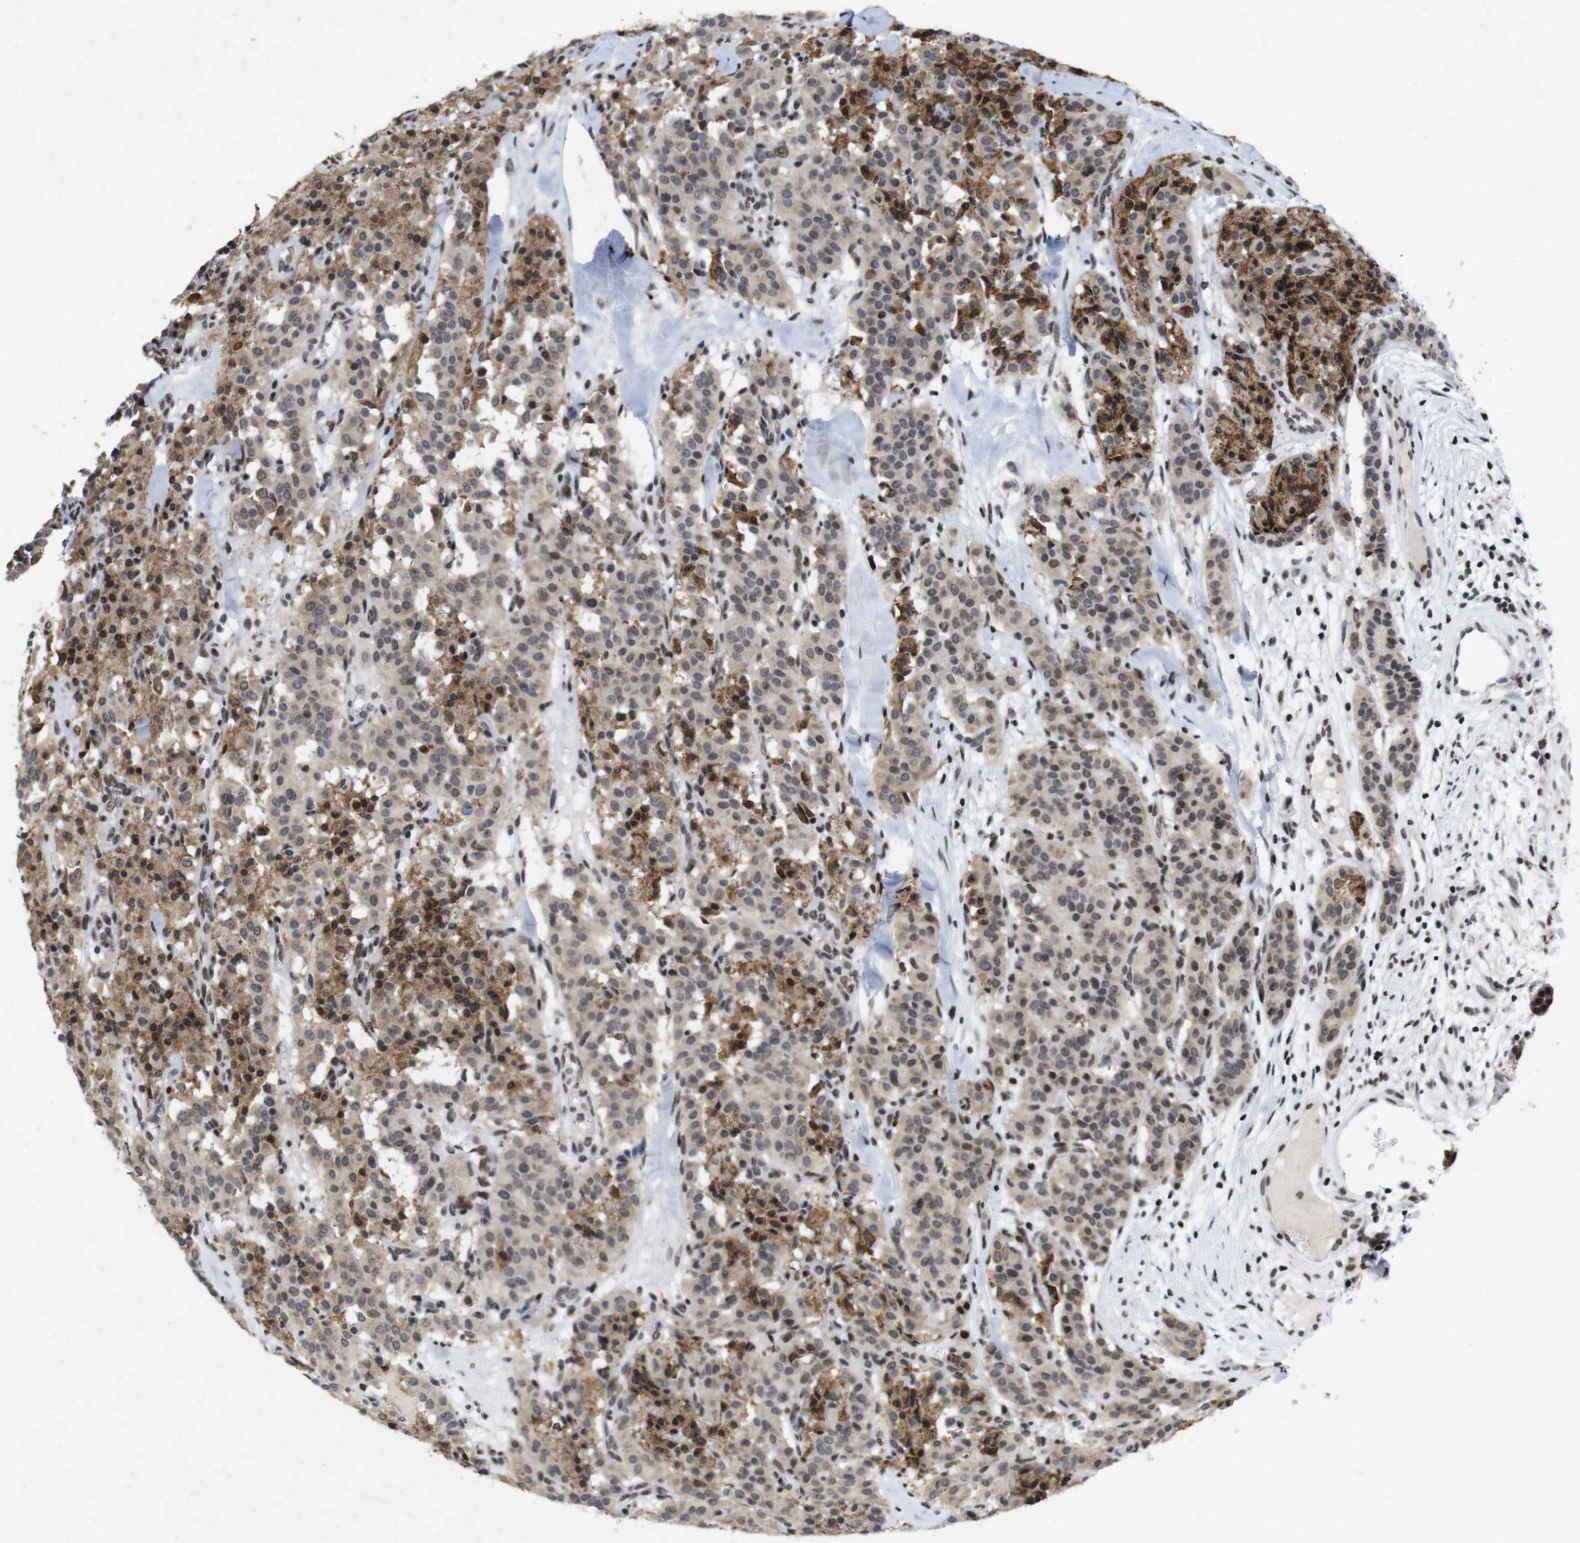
{"staining": {"intensity": "moderate", "quantity": "25%-75%", "location": "cytoplasmic/membranous,nuclear"}, "tissue": "carcinoid", "cell_type": "Tumor cells", "image_type": "cancer", "snomed": [{"axis": "morphology", "description": "Carcinoid, malignant, NOS"}, {"axis": "topography", "description": "Lung"}], "caption": "A brown stain highlights moderate cytoplasmic/membranous and nuclear positivity of a protein in human carcinoid (malignant) tumor cells.", "gene": "MAGEH1", "patient": {"sex": "male", "age": 30}}